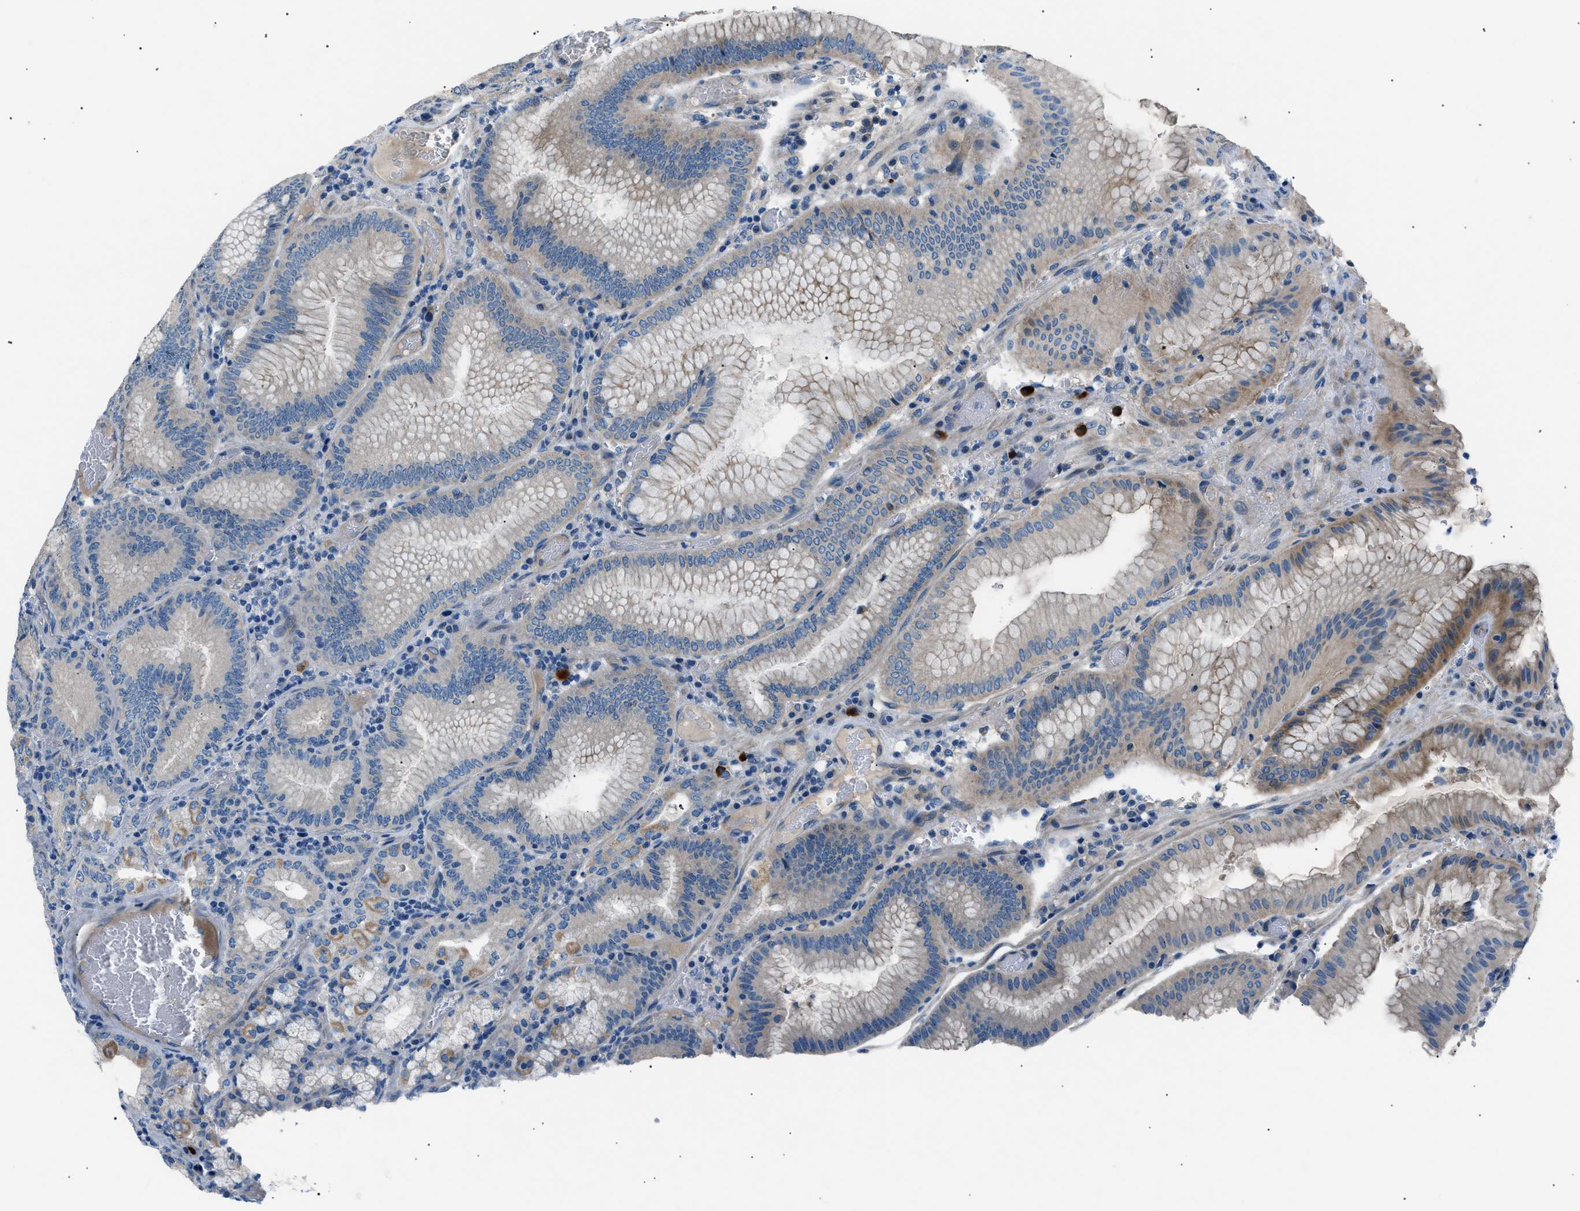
{"staining": {"intensity": "moderate", "quantity": "25%-75%", "location": "cytoplasmic/membranous"}, "tissue": "stomach", "cell_type": "Glandular cells", "image_type": "normal", "snomed": [{"axis": "morphology", "description": "Normal tissue, NOS"}, {"axis": "morphology", "description": "Carcinoid, malignant, NOS"}, {"axis": "topography", "description": "Stomach, upper"}], "caption": "Stomach stained with immunohistochemistry displays moderate cytoplasmic/membranous staining in approximately 25%-75% of glandular cells. The staining was performed using DAB, with brown indicating positive protein expression. Nuclei are stained blue with hematoxylin.", "gene": "LRRC37B", "patient": {"sex": "male", "age": 39}}